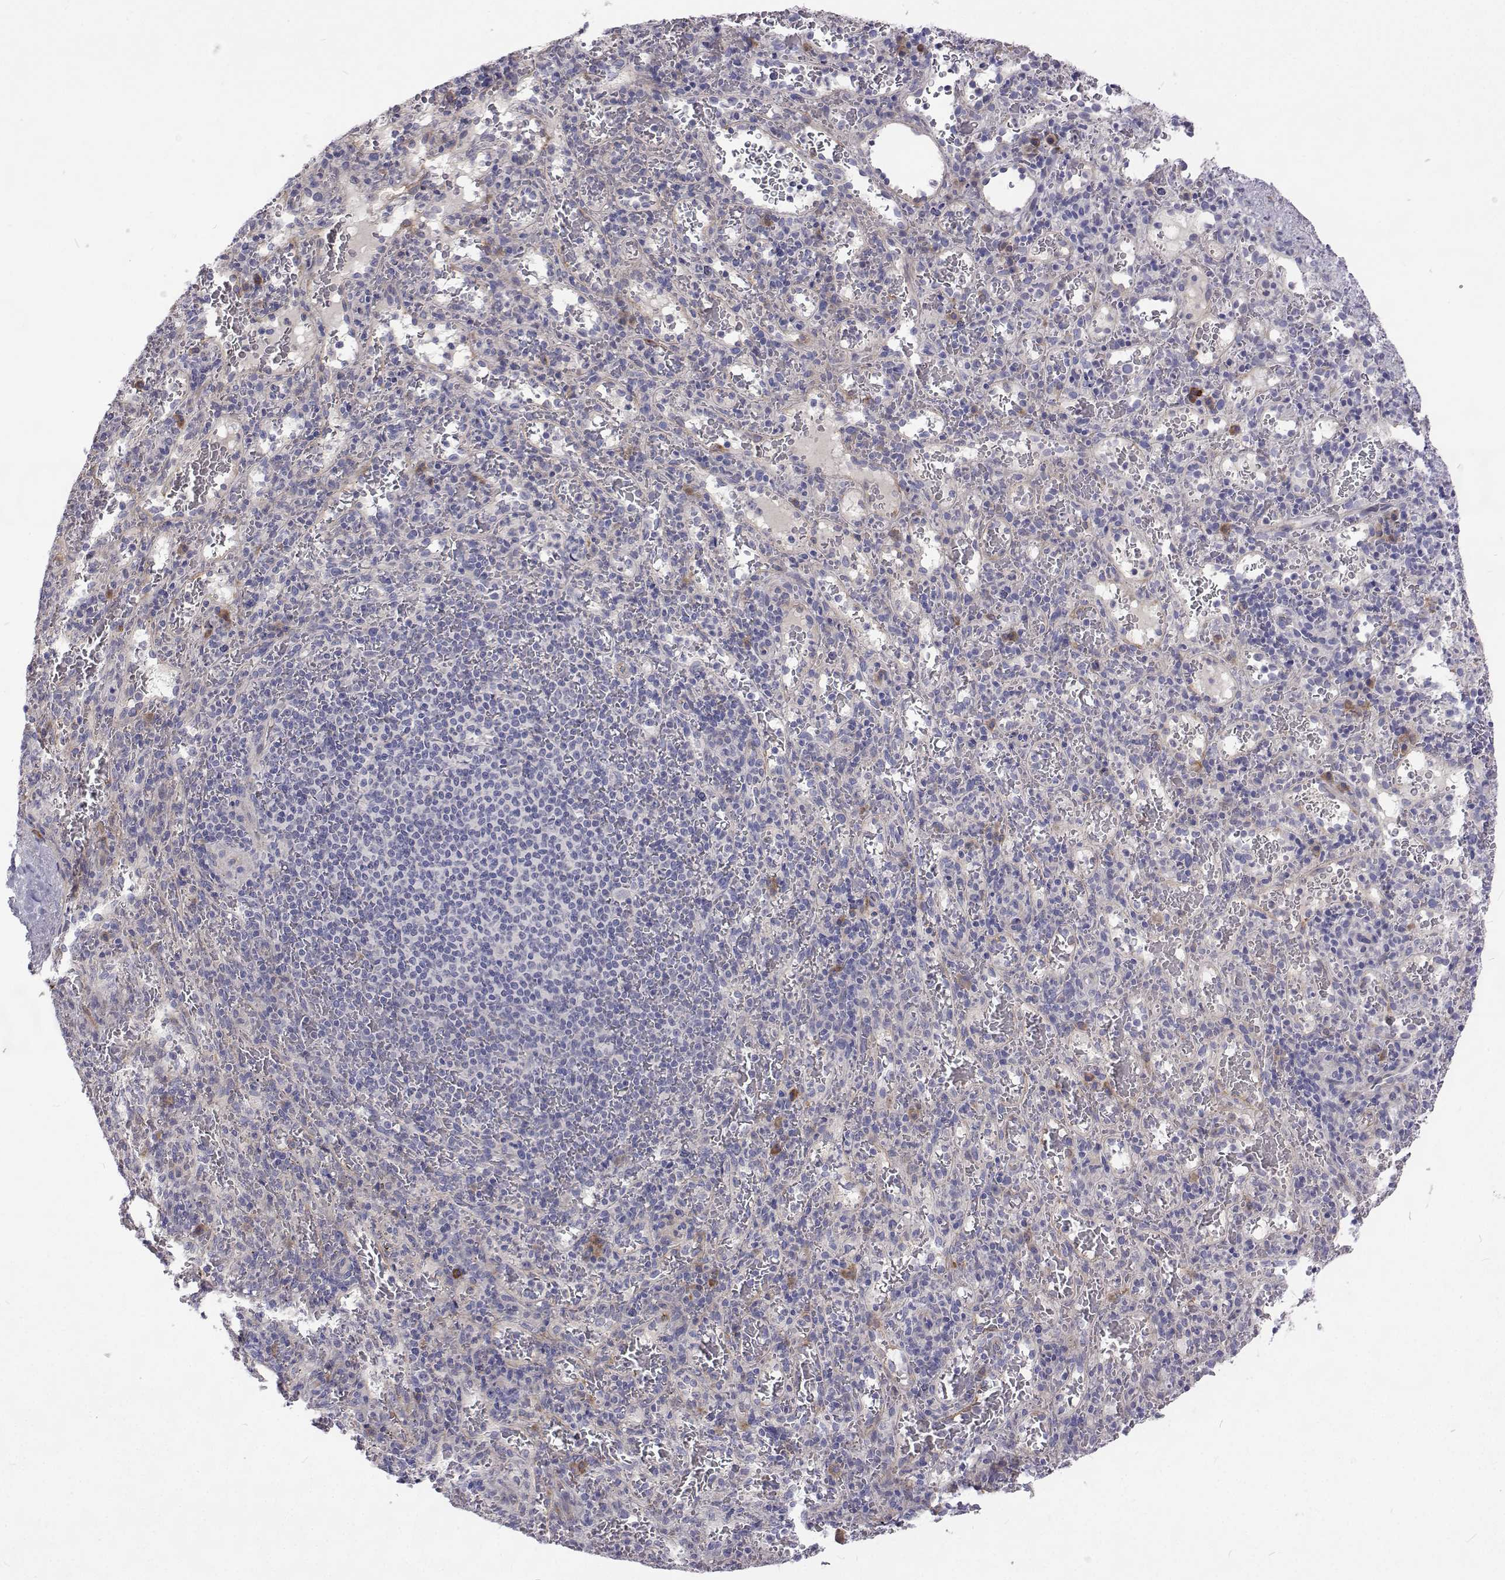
{"staining": {"intensity": "negative", "quantity": "none", "location": "none"}, "tissue": "spleen", "cell_type": "Cells in red pulp", "image_type": "normal", "snomed": [{"axis": "morphology", "description": "Normal tissue, NOS"}, {"axis": "topography", "description": "Spleen"}], "caption": "This is an immunohistochemistry (IHC) image of unremarkable human spleen. There is no expression in cells in red pulp.", "gene": "NPR3", "patient": {"sex": "male", "age": 57}}